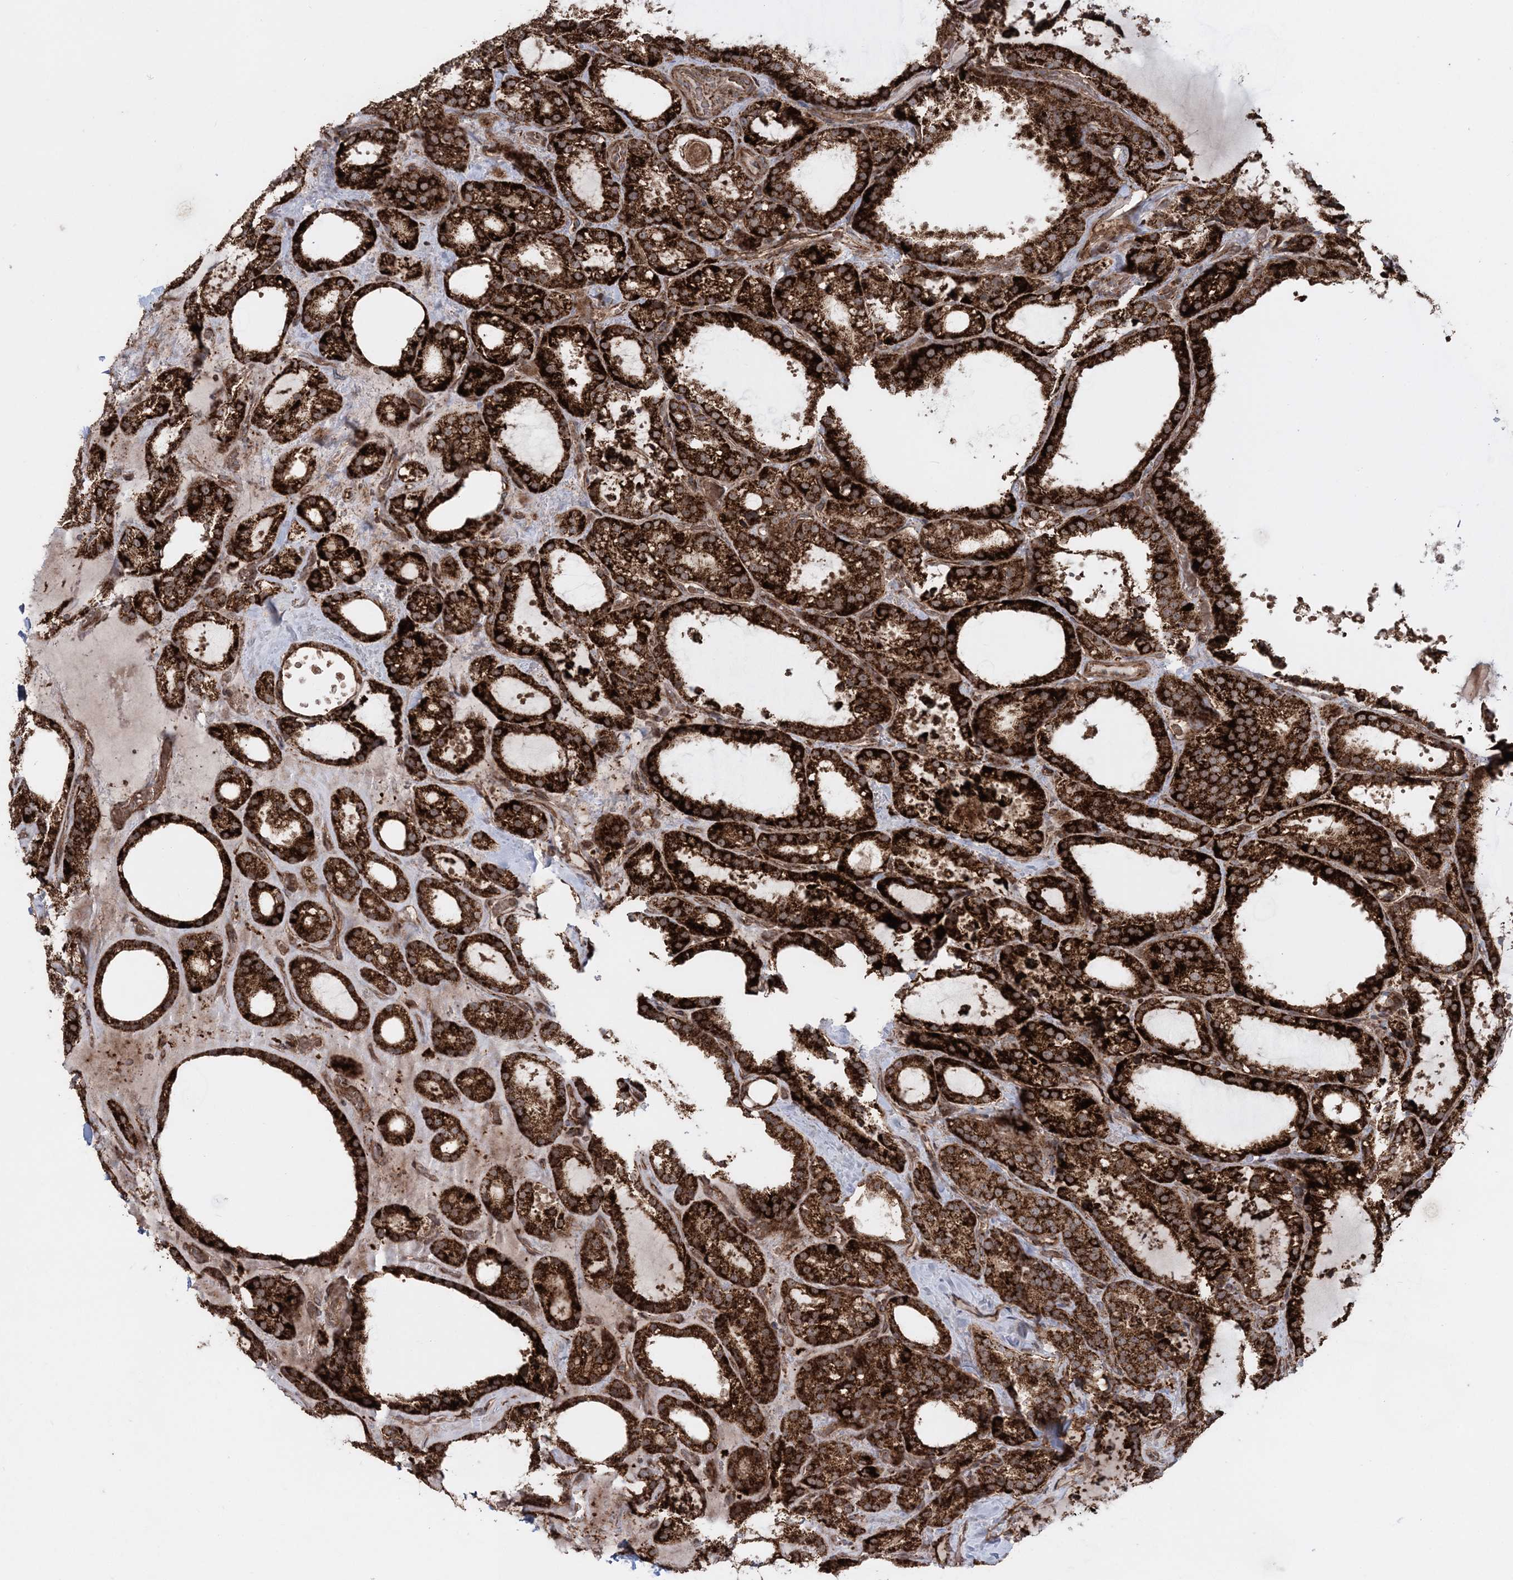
{"staining": {"intensity": "strong", "quantity": ">75%", "location": "cytoplasmic/membranous"}, "tissue": "thyroid cancer", "cell_type": "Tumor cells", "image_type": "cancer", "snomed": [{"axis": "morphology", "description": "Papillary adenocarcinoma, NOS"}, {"axis": "topography", "description": "Thyroid gland"}], "caption": "Thyroid cancer stained for a protein (brown) shows strong cytoplasmic/membranous positive expression in about >75% of tumor cells.", "gene": "LRPPRC", "patient": {"sex": "male", "age": 77}}